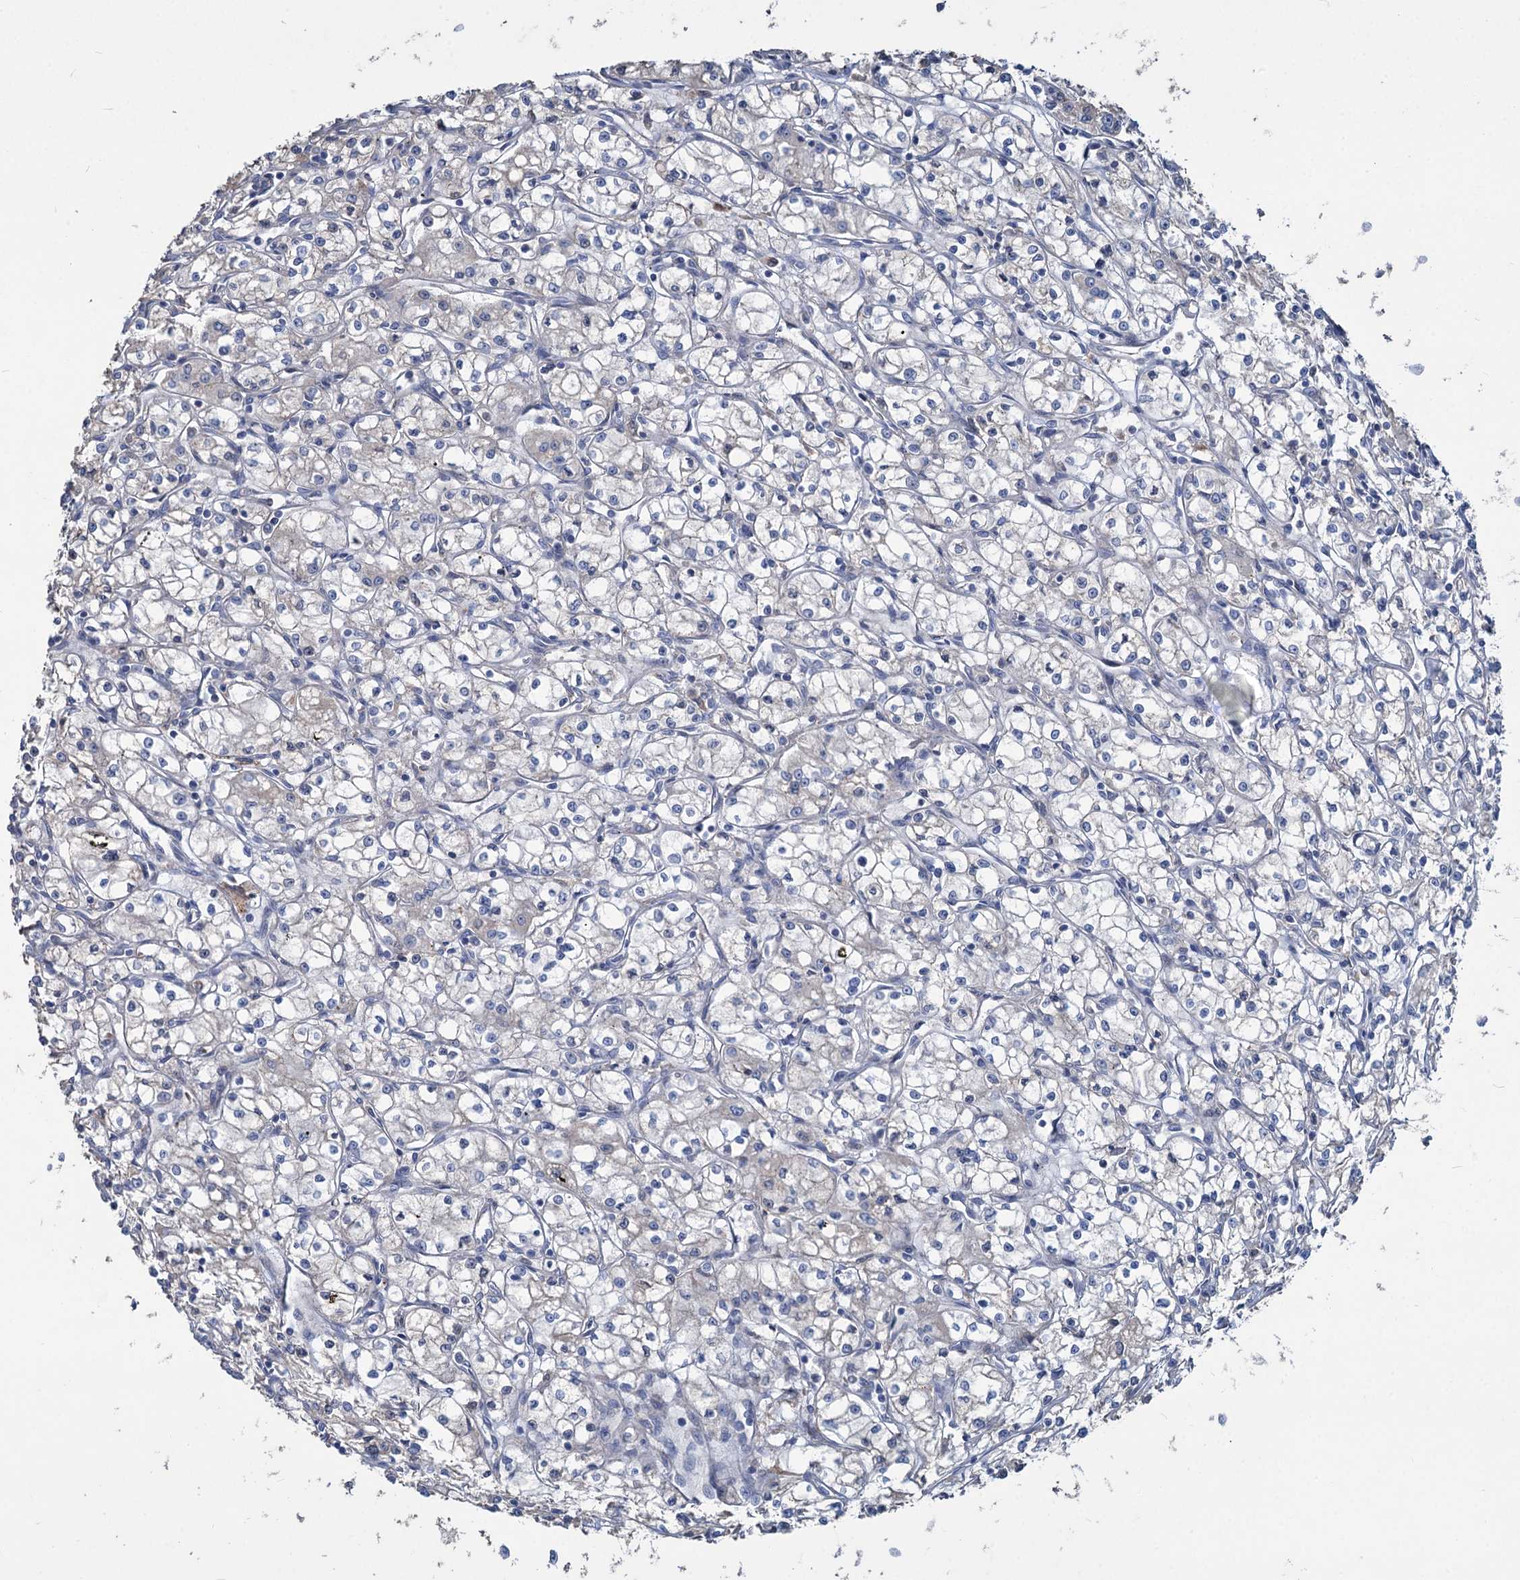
{"staining": {"intensity": "negative", "quantity": "none", "location": "none"}, "tissue": "renal cancer", "cell_type": "Tumor cells", "image_type": "cancer", "snomed": [{"axis": "morphology", "description": "Adenocarcinoma, NOS"}, {"axis": "topography", "description": "Kidney"}], "caption": "Immunohistochemical staining of human renal adenocarcinoma displays no significant expression in tumor cells.", "gene": "URAD", "patient": {"sex": "male", "age": 59}}